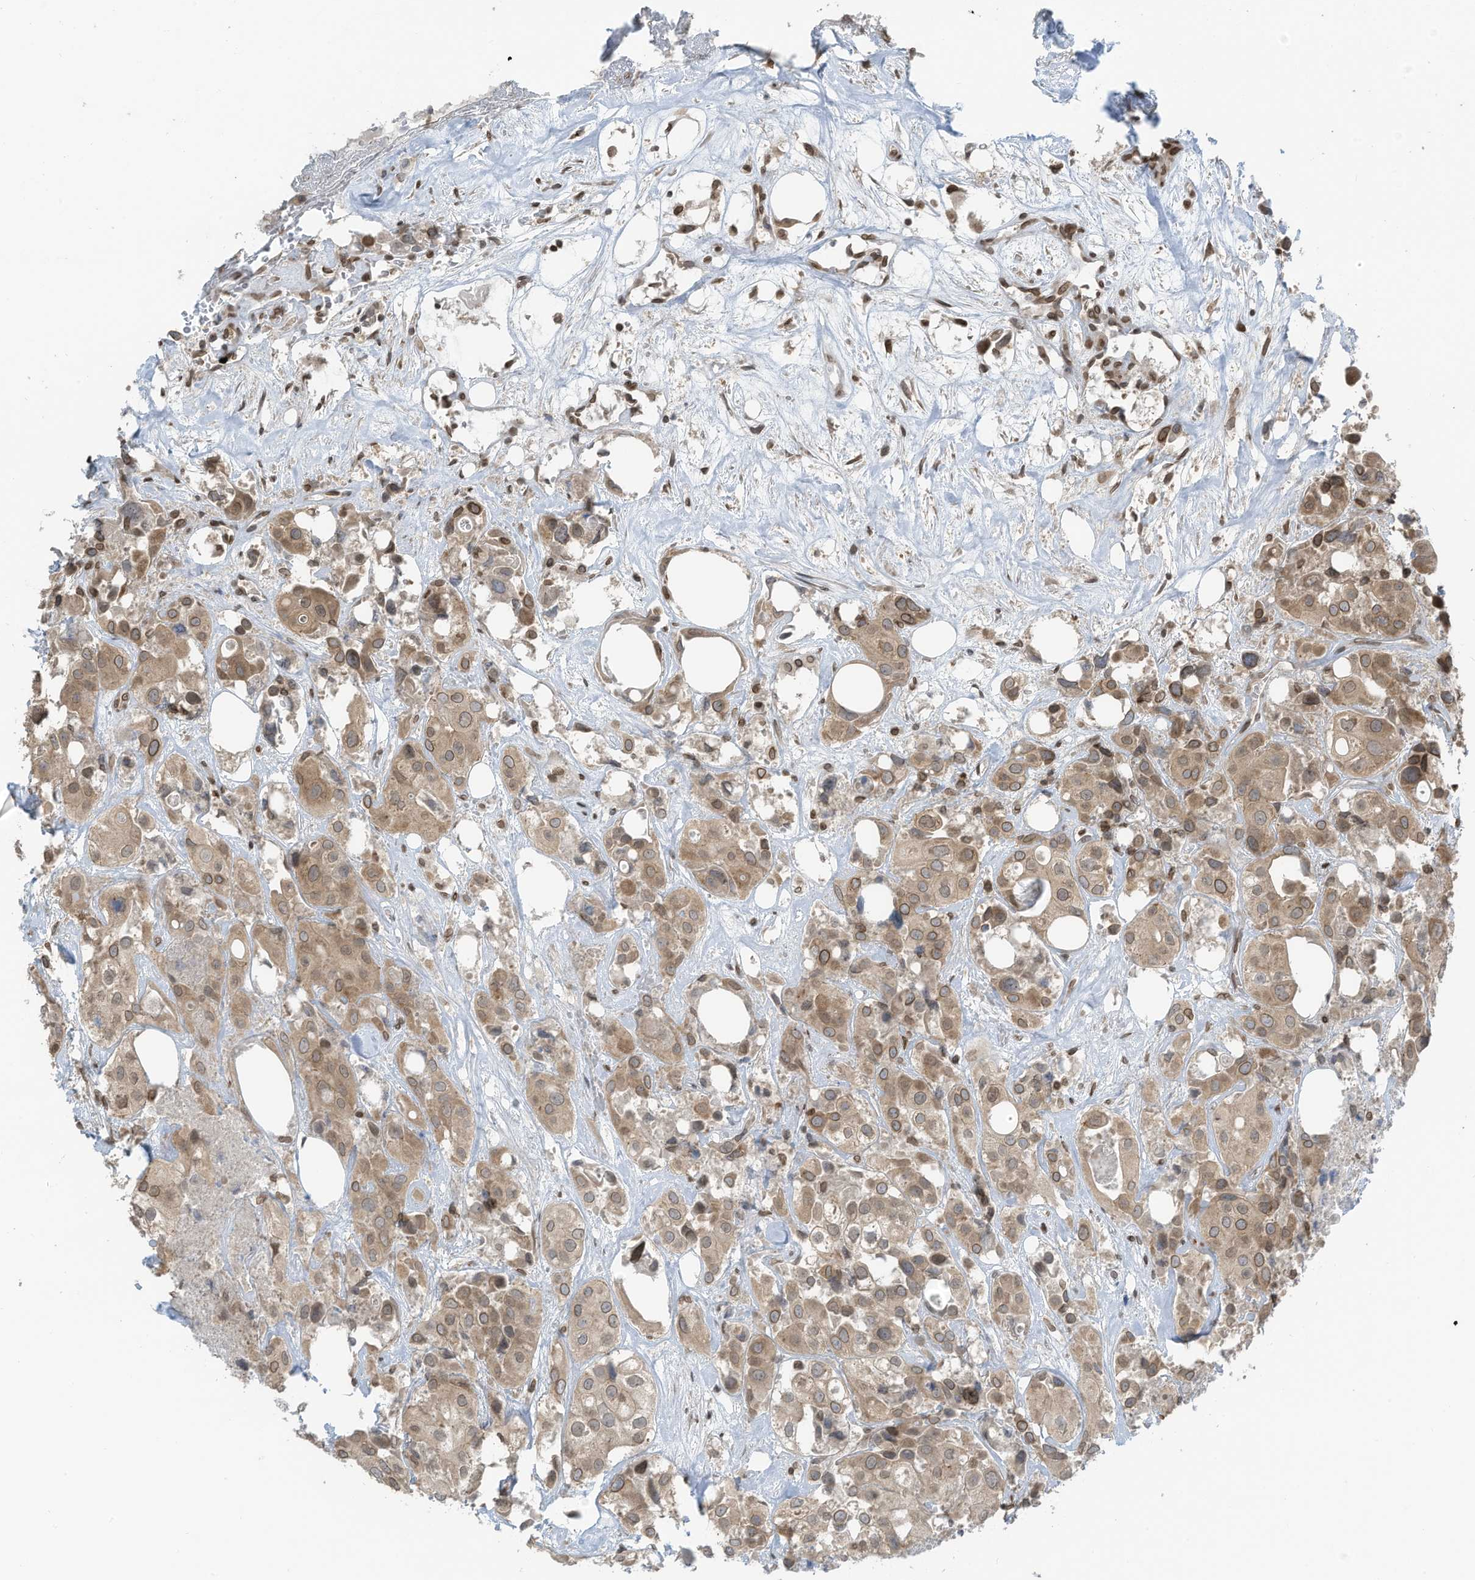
{"staining": {"intensity": "weak", "quantity": ">75%", "location": "cytoplasmic/membranous,nuclear"}, "tissue": "urothelial cancer", "cell_type": "Tumor cells", "image_type": "cancer", "snomed": [{"axis": "morphology", "description": "Urothelial carcinoma, High grade"}, {"axis": "topography", "description": "Urinary bladder"}], "caption": "IHC image of urothelial cancer stained for a protein (brown), which shows low levels of weak cytoplasmic/membranous and nuclear staining in approximately >75% of tumor cells.", "gene": "RABL3", "patient": {"sex": "male", "age": 64}}